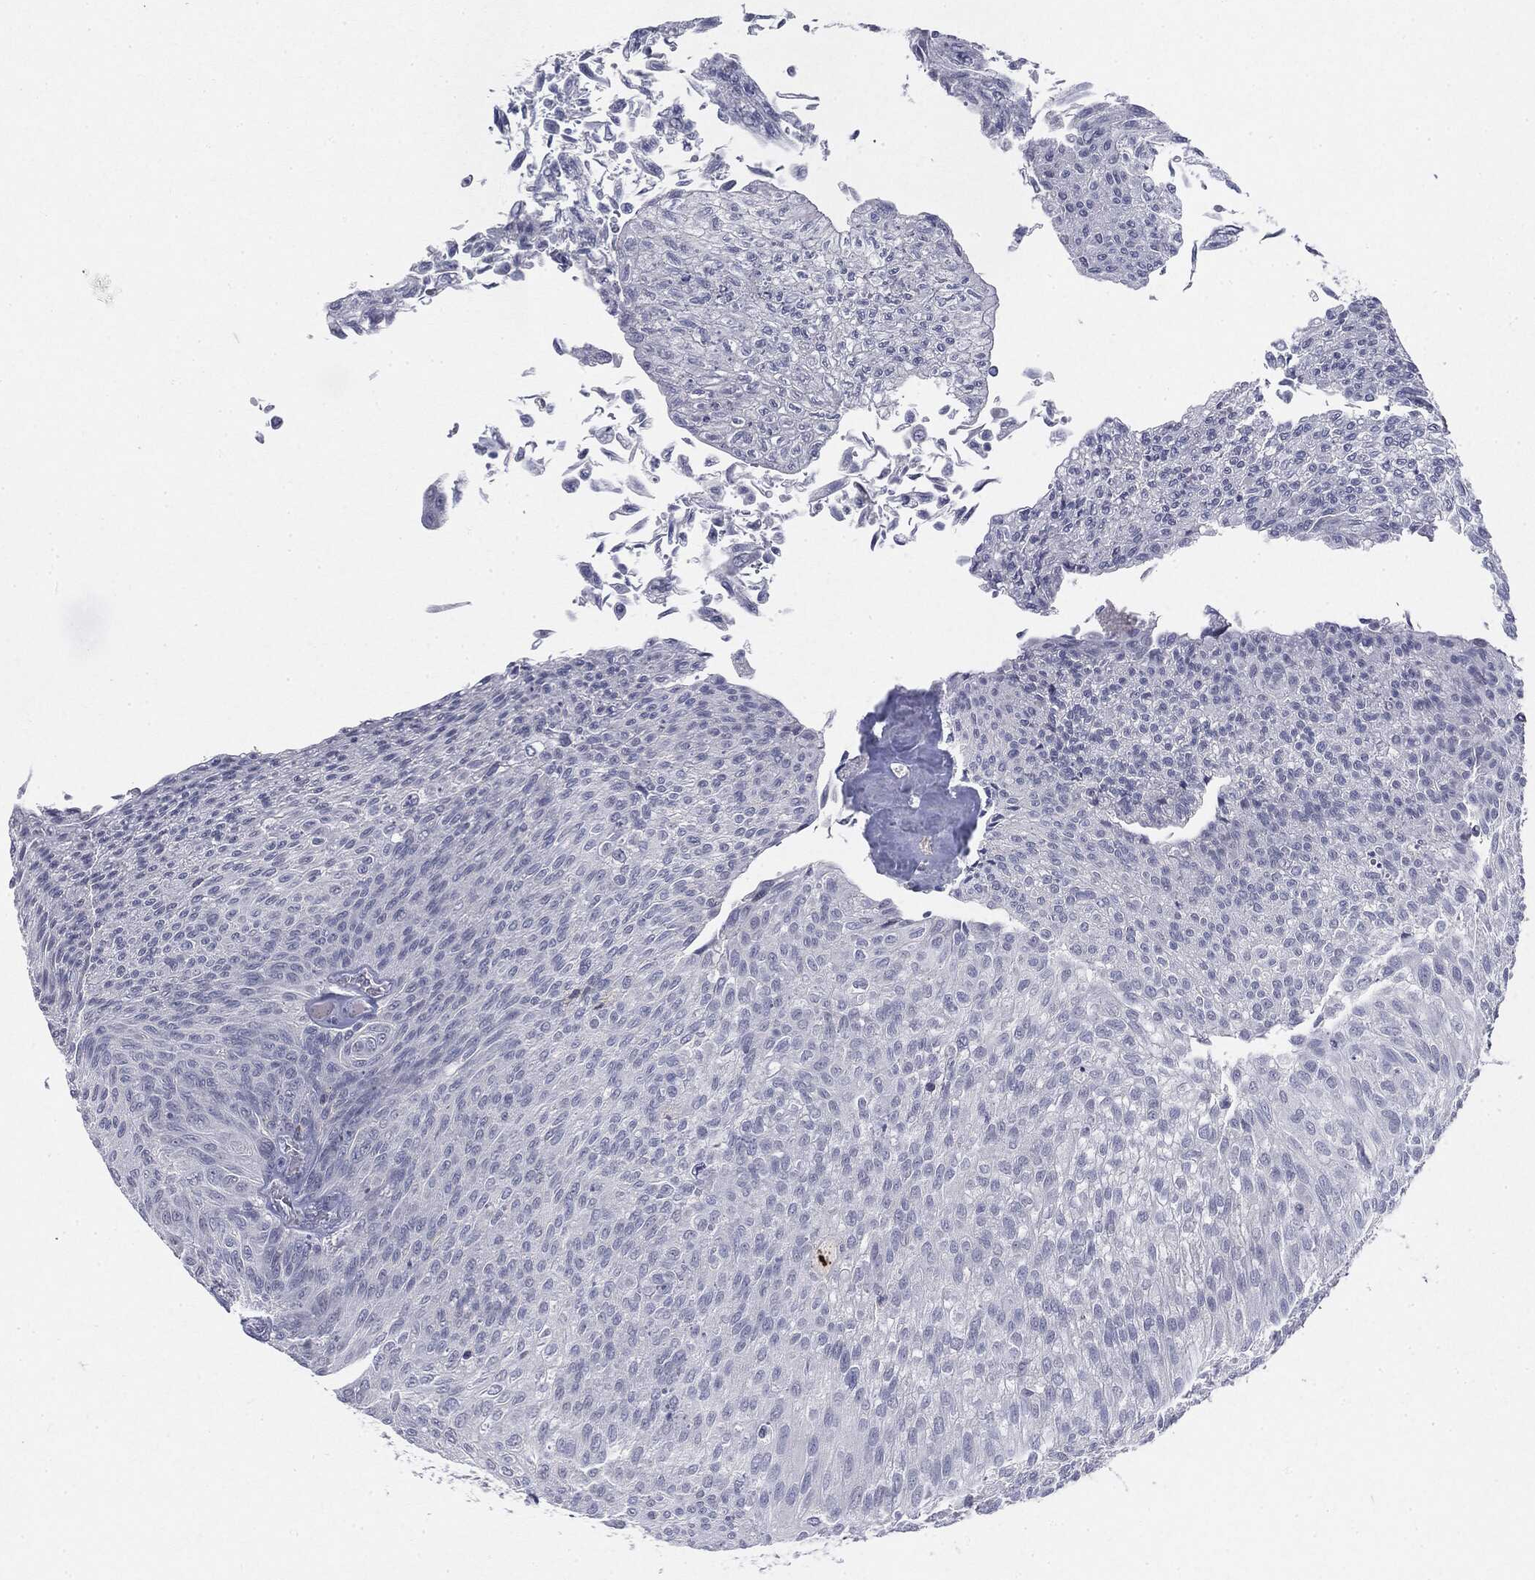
{"staining": {"intensity": "negative", "quantity": "none", "location": "none"}, "tissue": "urothelial cancer", "cell_type": "Tumor cells", "image_type": "cancer", "snomed": [{"axis": "morphology", "description": "Urothelial carcinoma, Low grade"}, {"axis": "topography", "description": "Ureter, NOS"}, {"axis": "topography", "description": "Urinary bladder"}], "caption": "Immunohistochemistry (IHC) photomicrograph of neoplastic tissue: human low-grade urothelial carcinoma stained with DAB (3,3'-diaminobenzidine) demonstrates no significant protein staining in tumor cells.", "gene": "CGB1", "patient": {"sex": "male", "age": 78}}